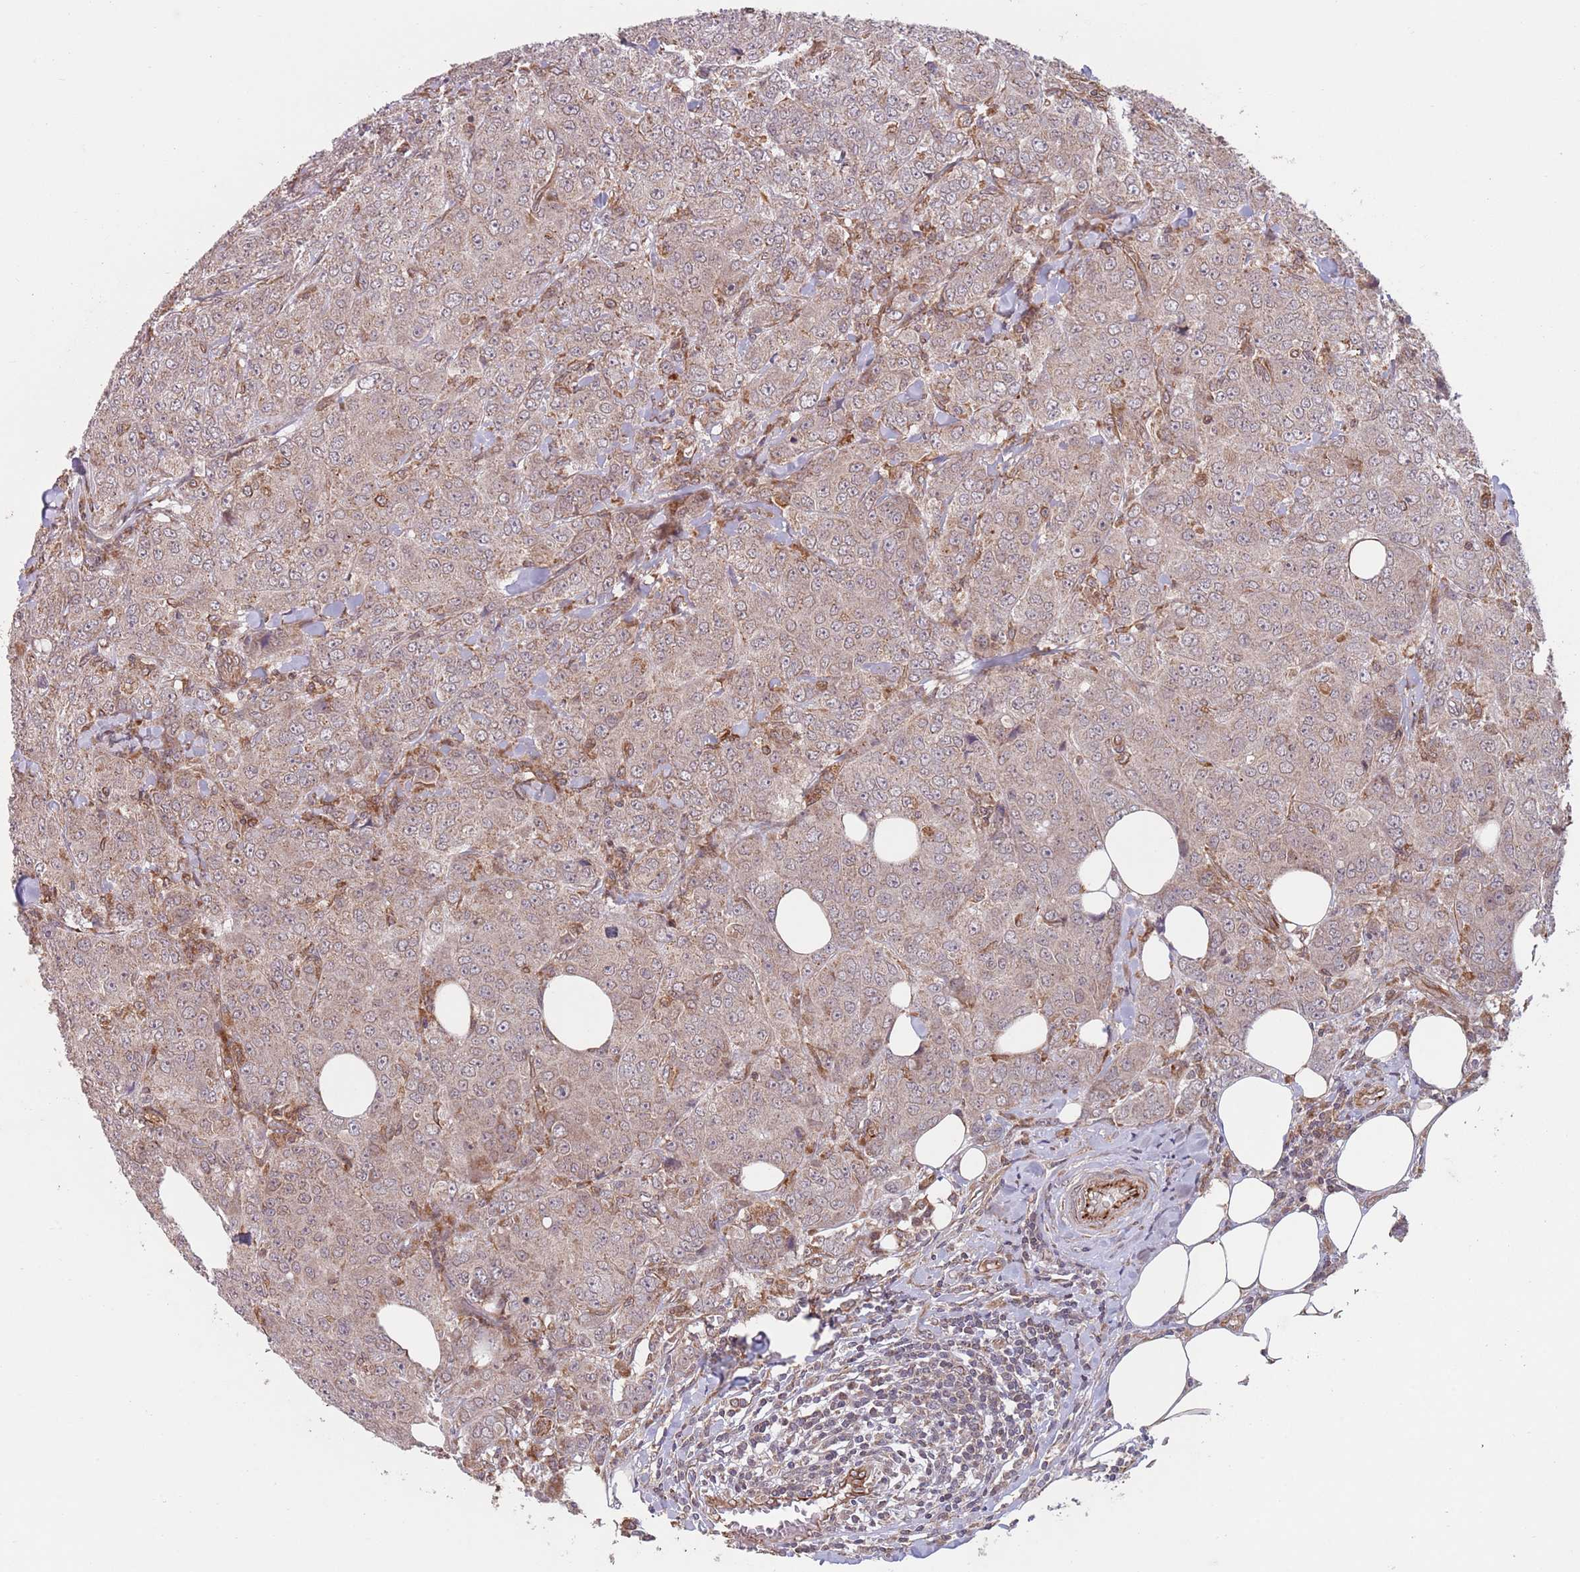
{"staining": {"intensity": "weak", "quantity": ">75%", "location": "cytoplasmic/membranous,nuclear"}, "tissue": "breast cancer", "cell_type": "Tumor cells", "image_type": "cancer", "snomed": [{"axis": "morphology", "description": "Duct carcinoma"}, {"axis": "topography", "description": "Breast"}], "caption": "Breast infiltrating ductal carcinoma stained for a protein (brown) shows weak cytoplasmic/membranous and nuclear positive staining in about >75% of tumor cells.", "gene": "CHD9", "patient": {"sex": "female", "age": 43}}